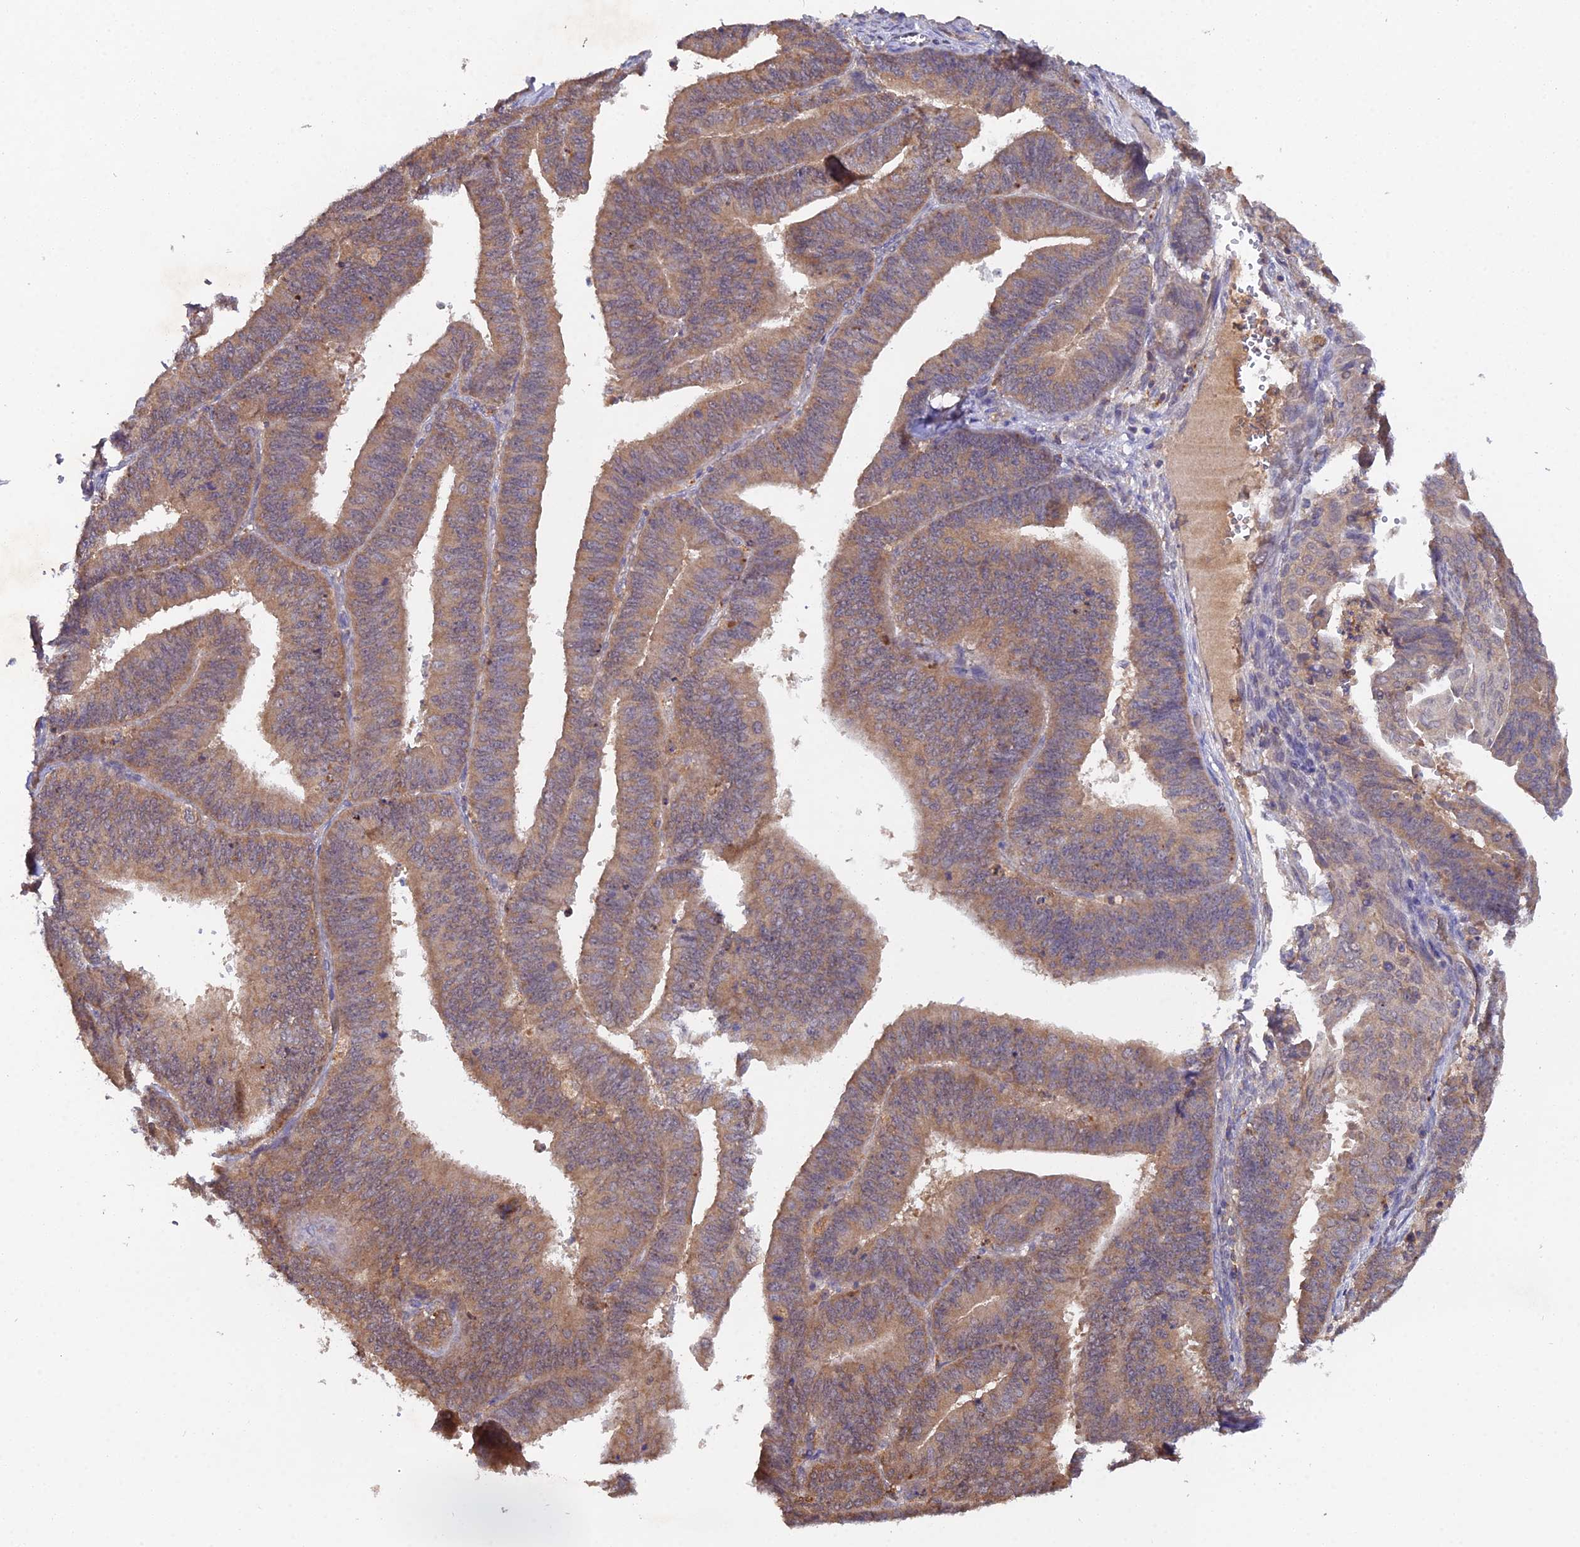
{"staining": {"intensity": "weak", "quantity": ">75%", "location": "cytoplasmic/membranous"}, "tissue": "endometrial cancer", "cell_type": "Tumor cells", "image_type": "cancer", "snomed": [{"axis": "morphology", "description": "Adenocarcinoma, NOS"}, {"axis": "topography", "description": "Endometrium"}], "caption": "A low amount of weak cytoplasmic/membranous positivity is identified in about >75% of tumor cells in endometrial cancer (adenocarcinoma) tissue. Using DAB (3,3'-diaminobenzidine) (brown) and hematoxylin (blue) stains, captured at high magnification using brightfield microscopy.", "gene": "TMEM258", "patient": {"sex": "female", "age": 73}}